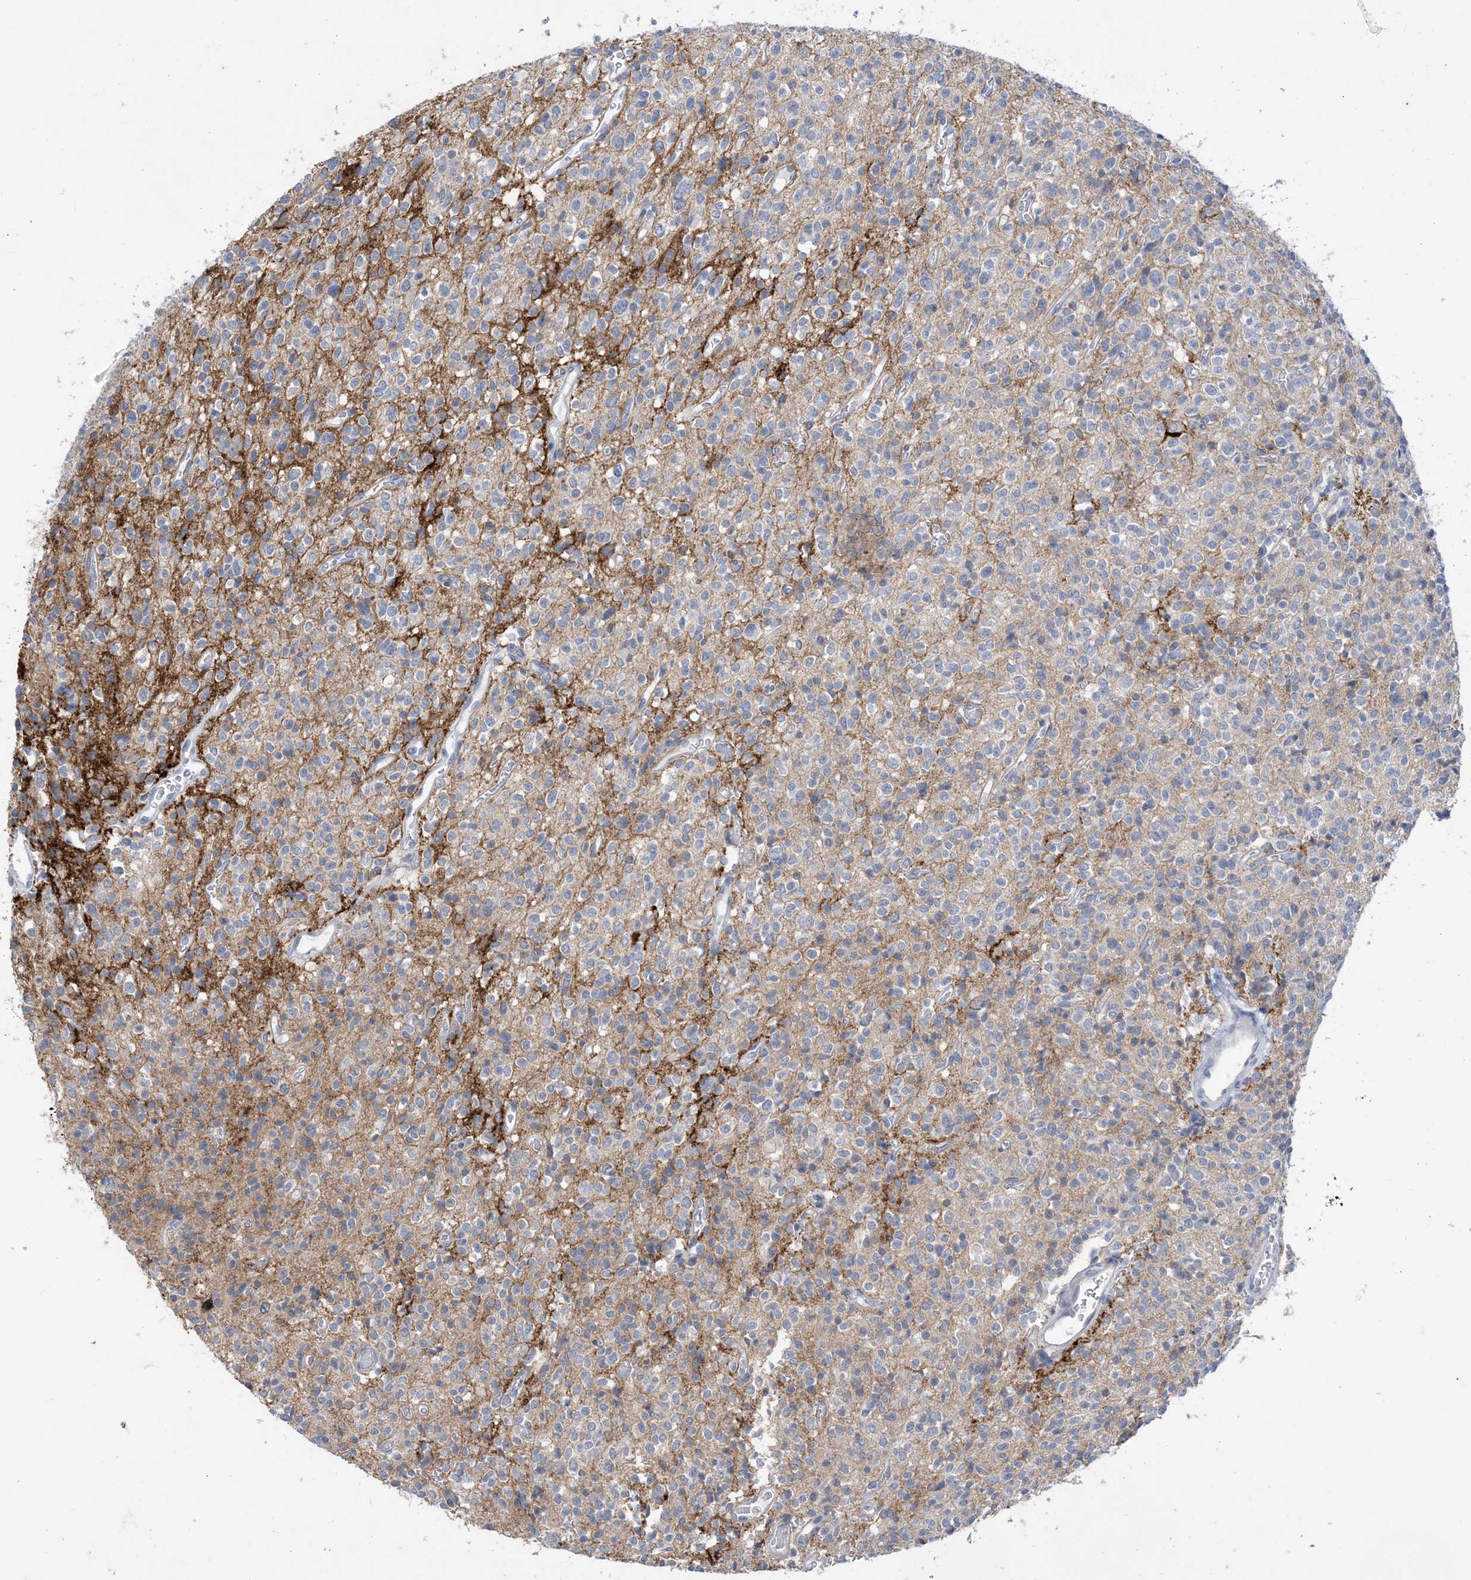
{"staining": {"intensity": "negative", "quantity": "none", "location": "none"}, "tissue": "glioma", "cell_type": "Tumor cells", "image_type": "cancer", "snomed": [{"axis": "morphology", "description": "Glioma, malignant, High grade"}, {"axis": "topography", "description": "Brain"}], "caption": "This is a micrograph of immunohistochemistry (IHC) staining of glioma, which shows no expression in tumor cells.", "gene": "TTYH1", "patient": {"sex": "male", "age": 34}}